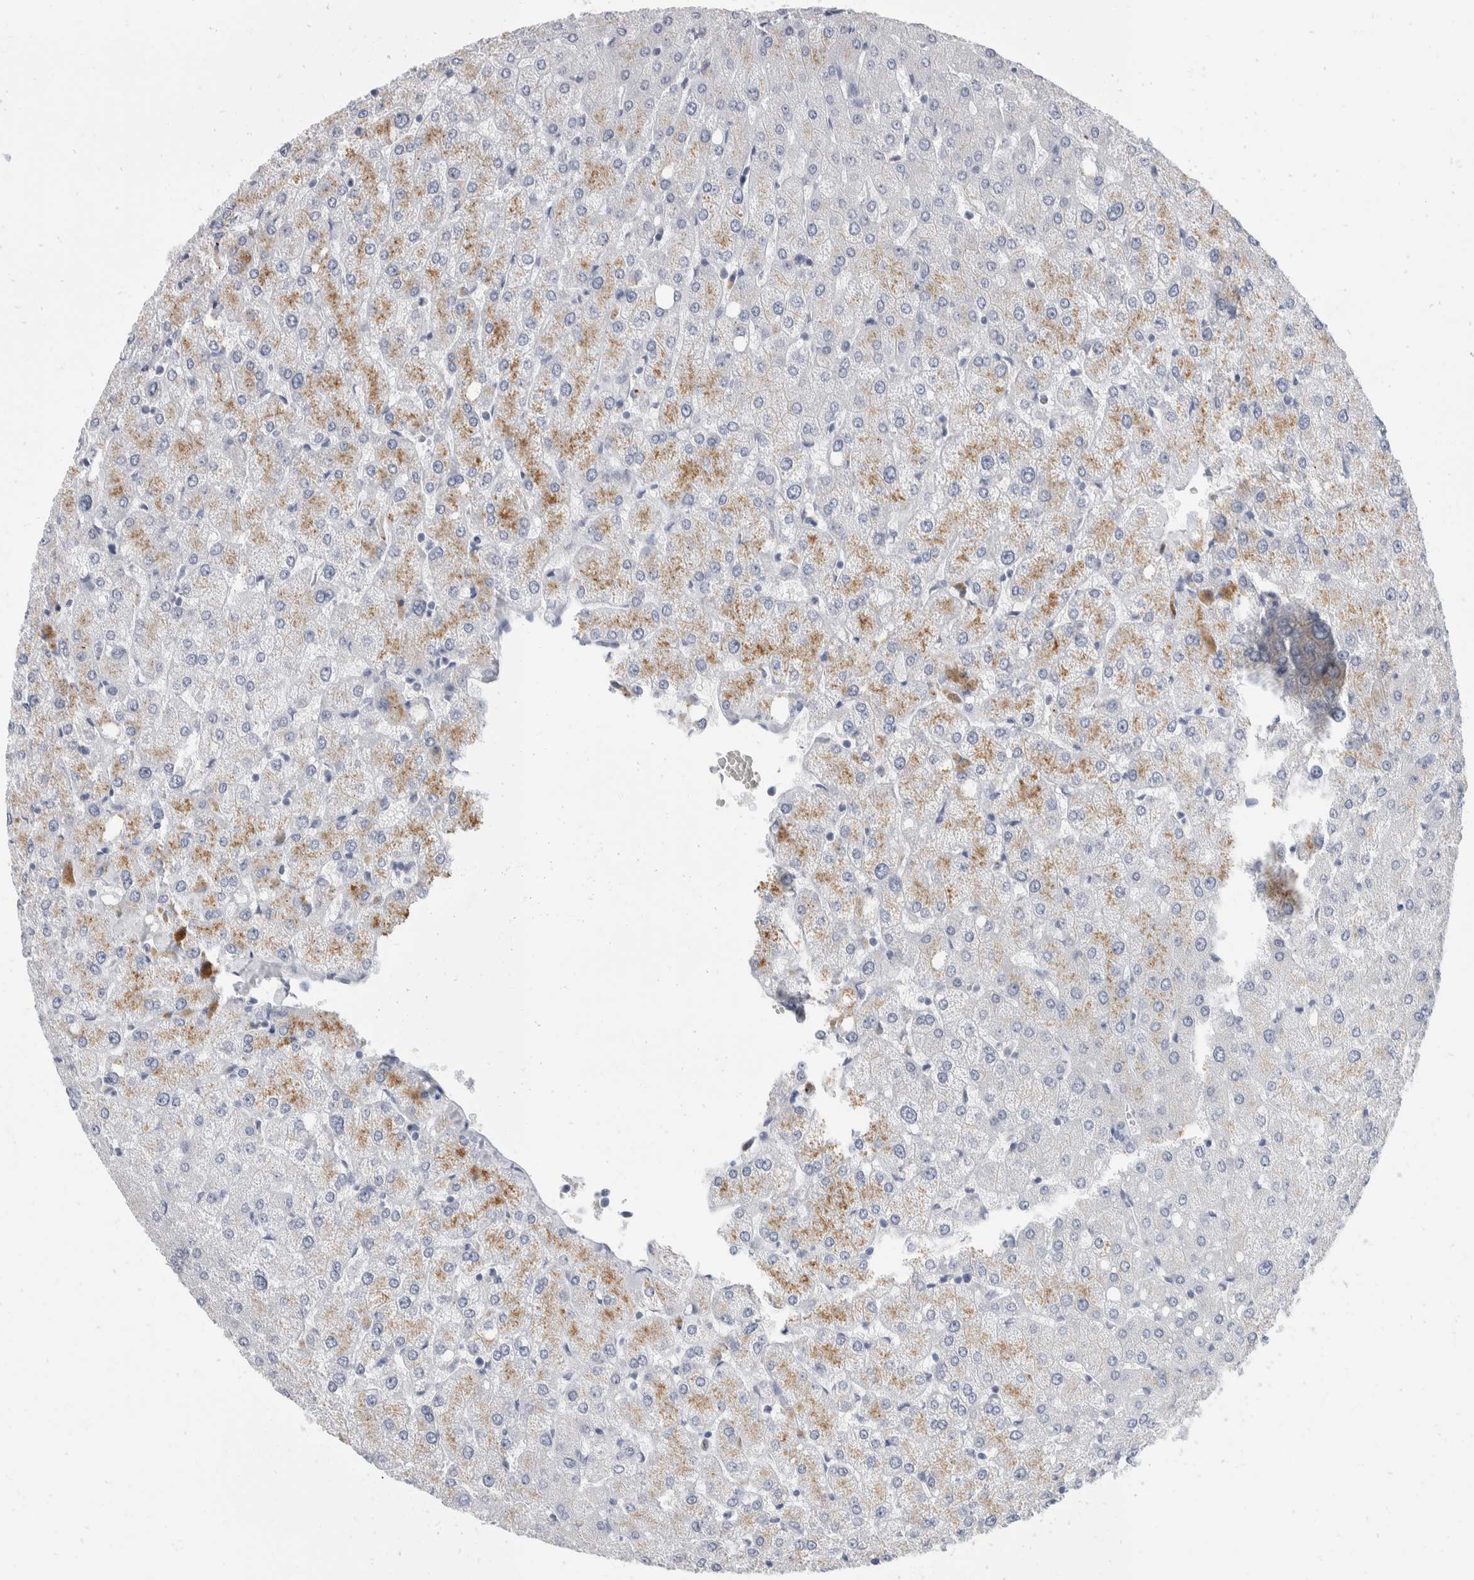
{"staining": {"intensity": "negative", "quantity": "none", "location": "none"}, "tissue": "liver", "cell_type": "Cholangiocytes", "image_type": "normal", "snomed": [{"axis": "morphology", "description": "Normal tissue, NOS"}, {"axis": "topography", "description": "Liver"}], "caption": "A high-resolution micrograph shows immunohistochemistry staining of benign liver, which demonstrates no significant expression in cholangiocytes.", "gene": "CATSPERD", "patient": {"sex": "female", "age": 54}}